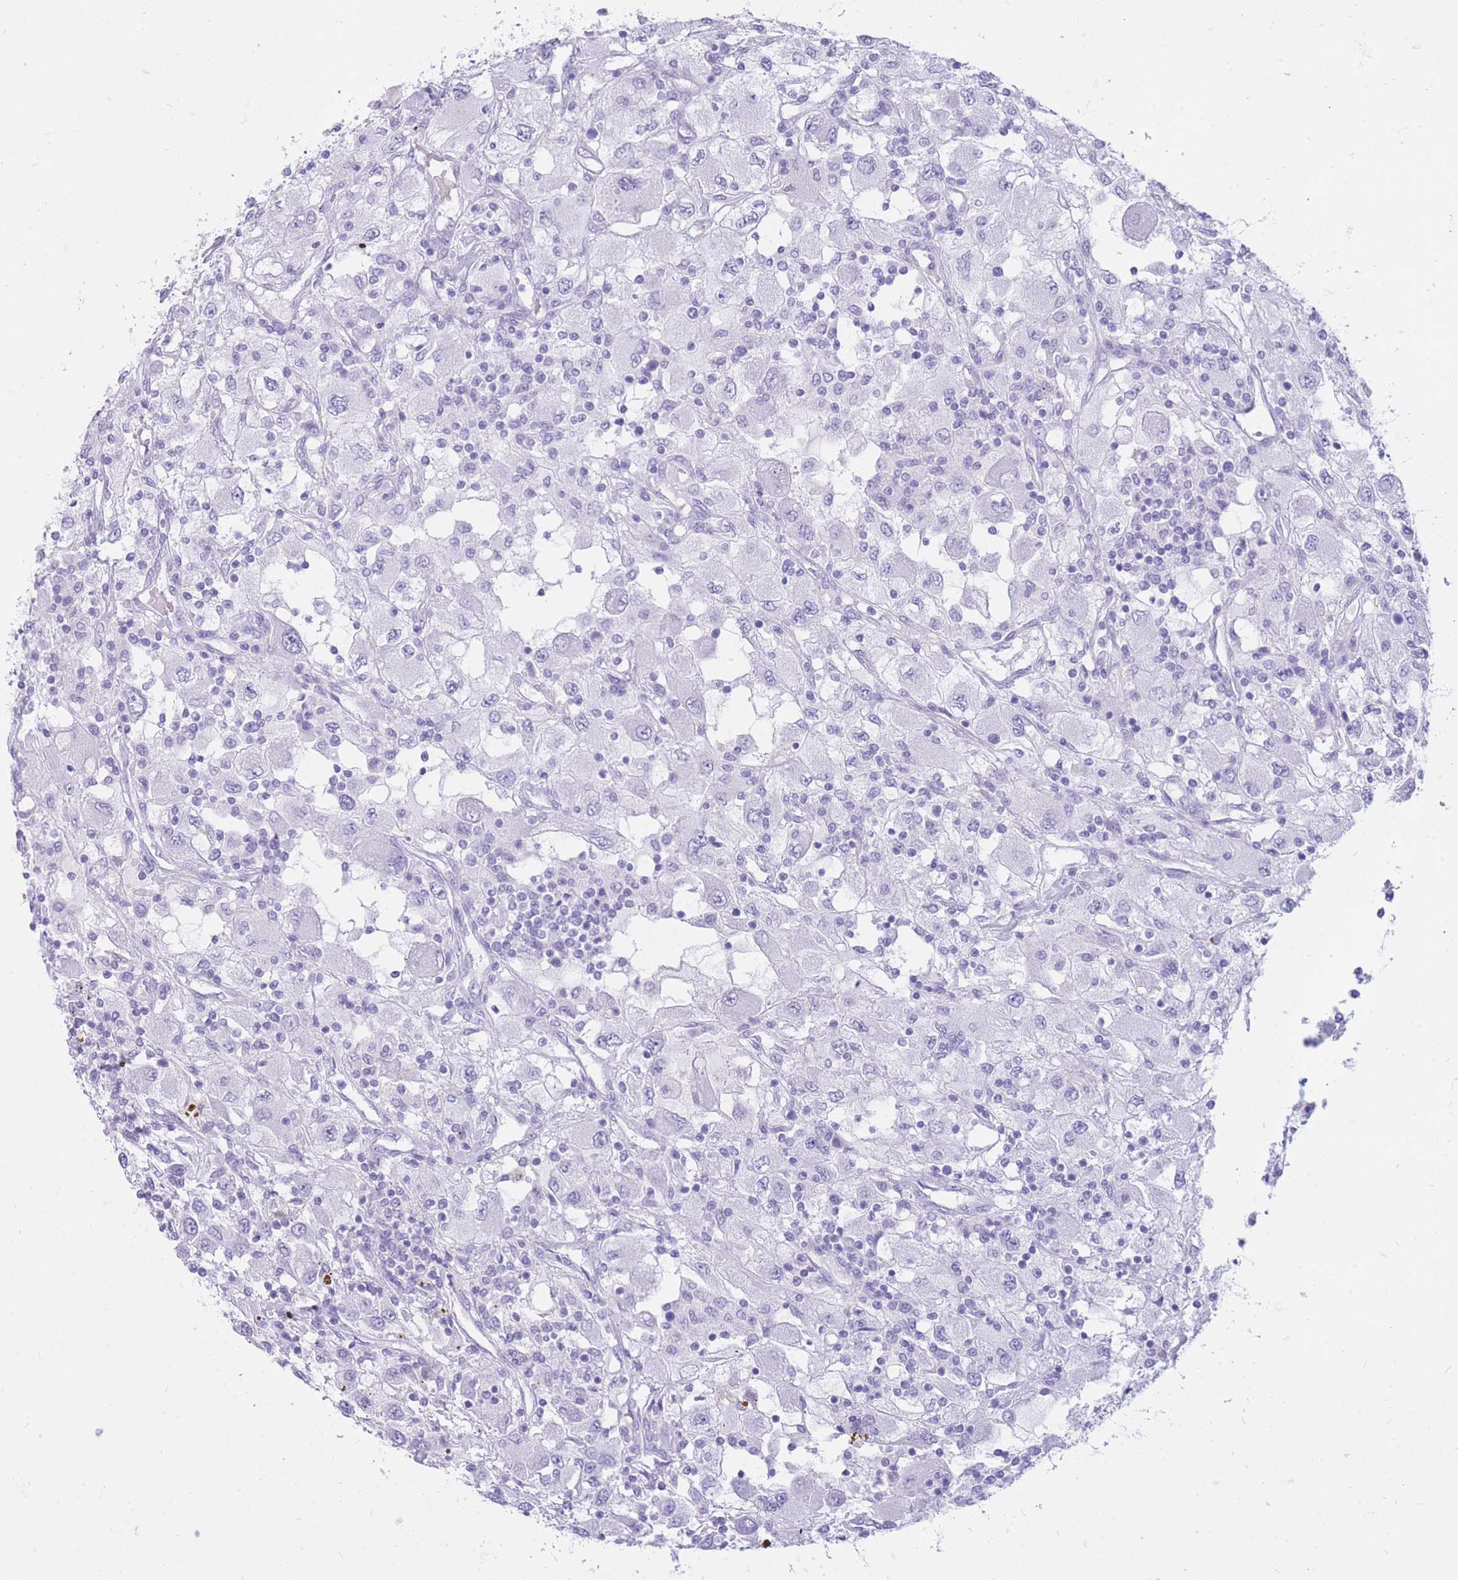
{"staining": {"intensity": "negative", "quantity": "none", "location": "none"}, "tissue": "renal cancer", "cell_type": "Tumor cells", "image_type": "cancer", "snomed": [{"axis": "morphology", "description": "Adenocarcinoma, NOS"}, {"axis": "topography", "description": "Kidney"}], "caption": "Tumor cells show no significant protein expression in adenocarcinoma (renal). Nuclei are stained in blue.", "gene": "CYP21A2", "patient": {"sex": "female", "age": 67}}